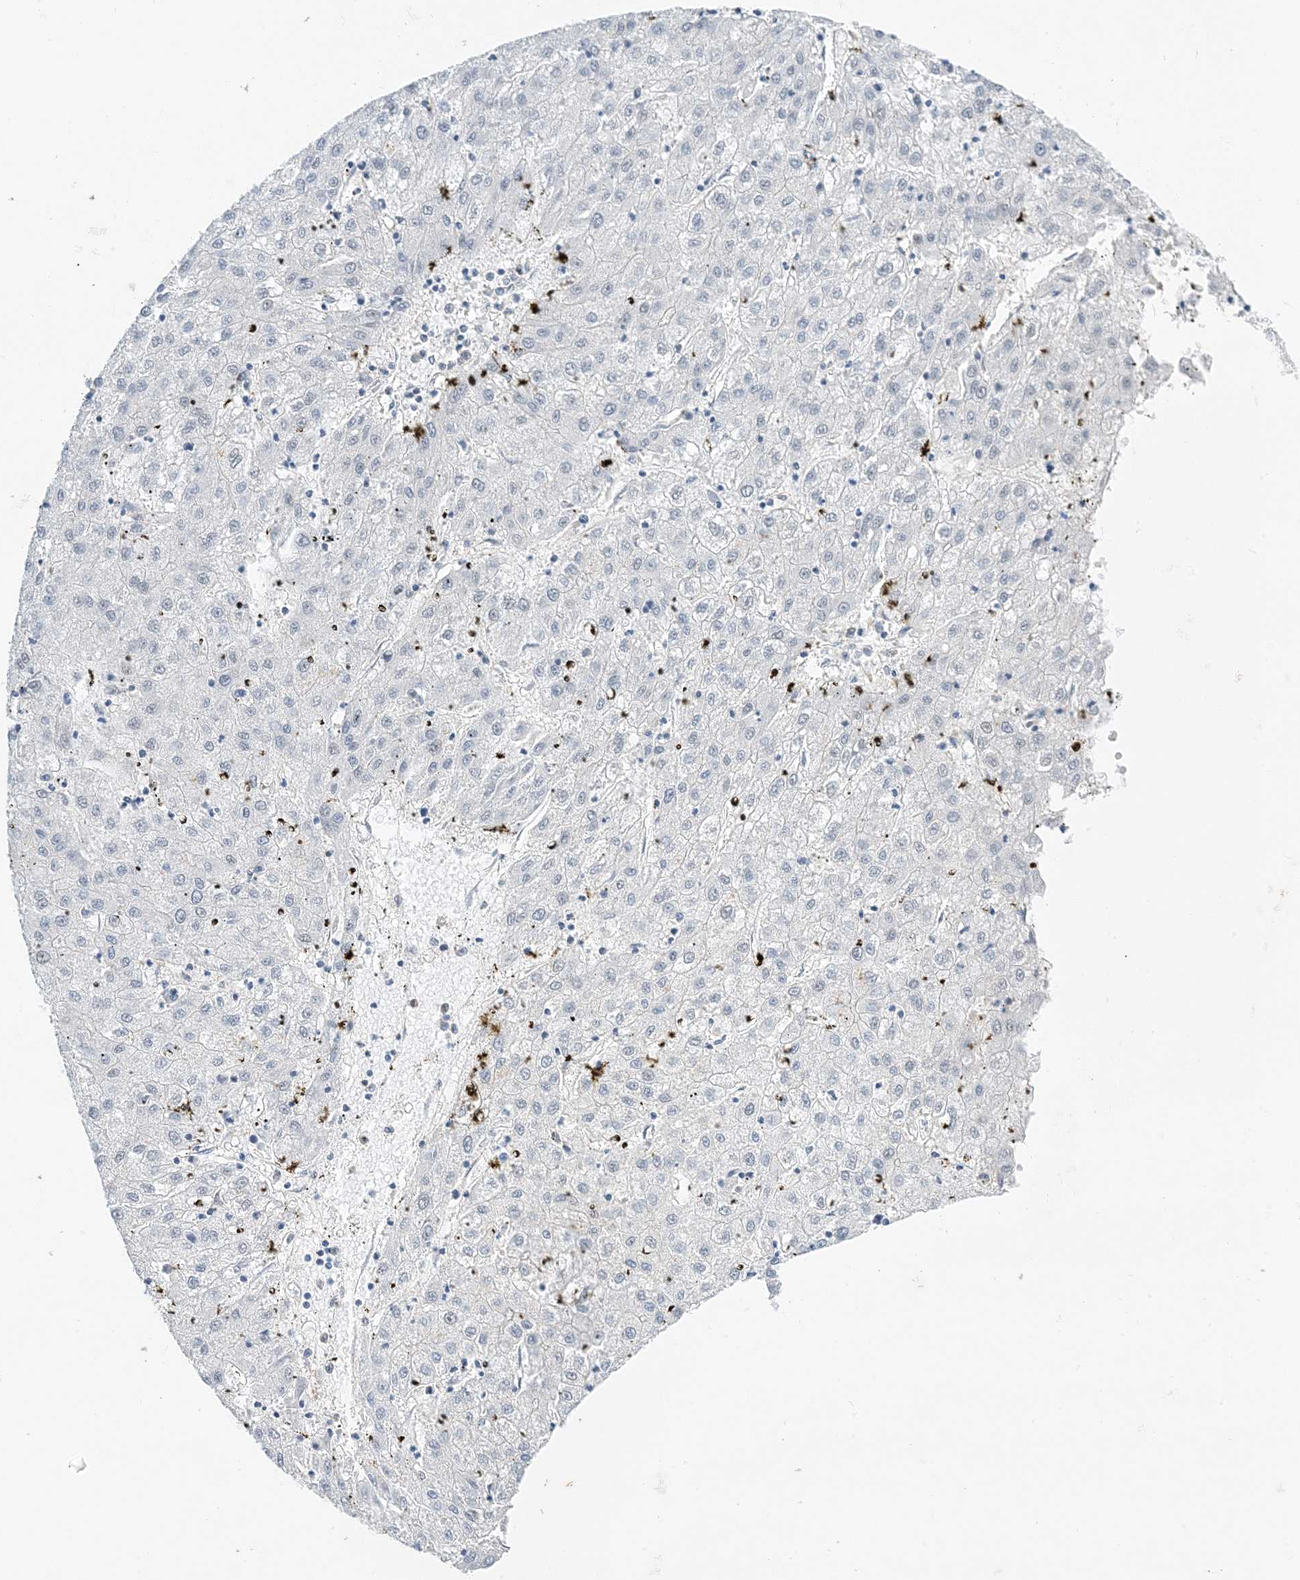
{"staining": {"intensity": "negative", "quantity": "none", "location": "none"}, "tissue": "liver cancer", "cell_type": "Tumor cells", "image_type": "cancer", "snomed": [{"axis": "morphology", "description": "Carcinoma, Hepatocellular, NOS"}, {"axis": "topography", "description": "Liver"}], "caption": "Liver hepatocellular carcinoma stained for a protein using IHC displays no expression tumor cells.", "gene": "KIFBP", "patient": {"sex": "male", "age": 72}}